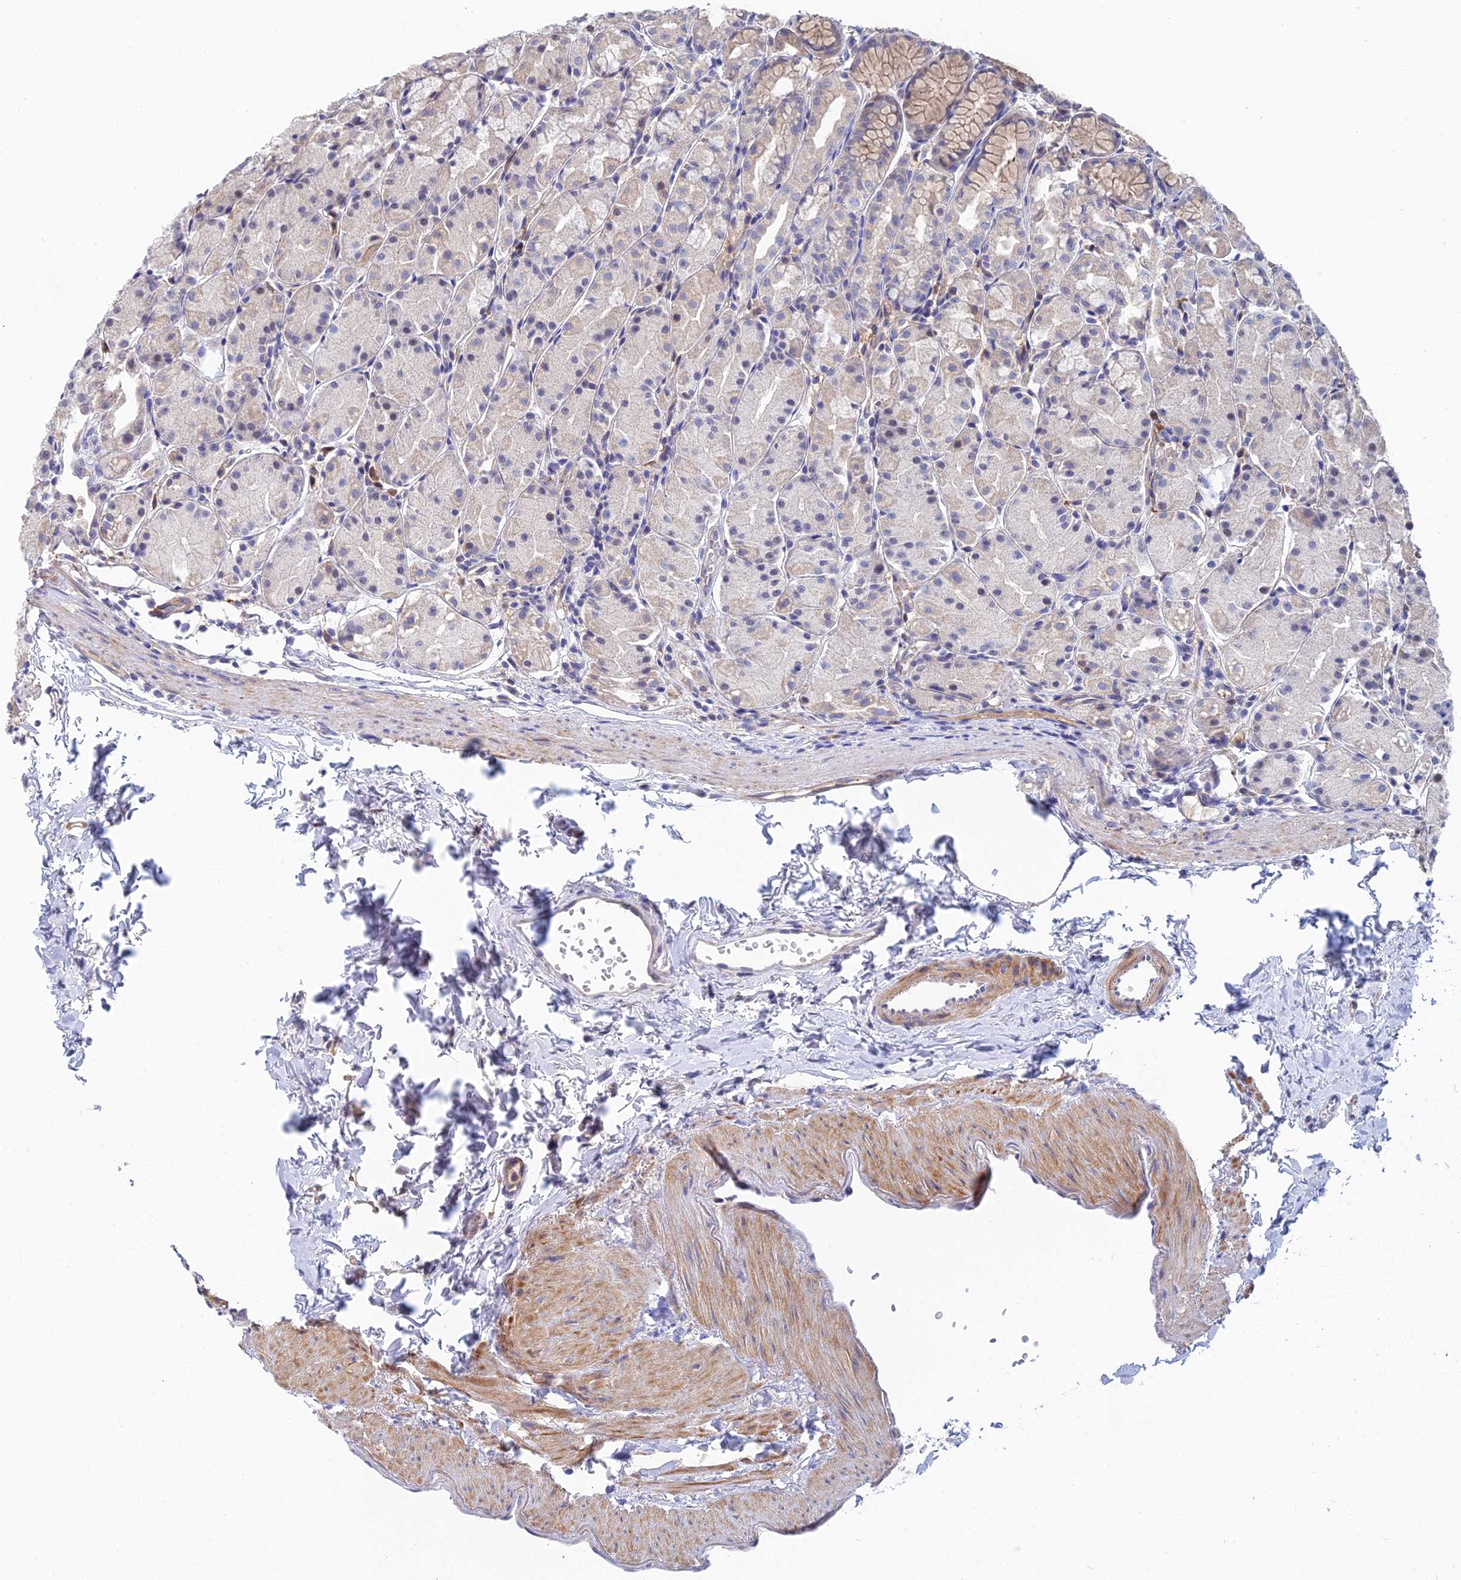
{"staining": {"intensity": "weak", "quantity": "25%-75%", "location": "cytoplasmic/membranous"}, "tissue": "stomach", "cell_type": "Glandular cells", "image_type": "normal", "snomed": [{"axis": "morphology", "description": "Normal tissue, NOS"}, {"axis": "topography", "description": "Stomach, upper"}], "caption": "Immunohistochemical staining of normal stomach reveals 25%-75% levels of weak cytoplasmic/membranous protein staining in approximately 25%-75% of glandular cells.", "gene": "DNAH14", "patient": {"sex": "male", "age": 47}}